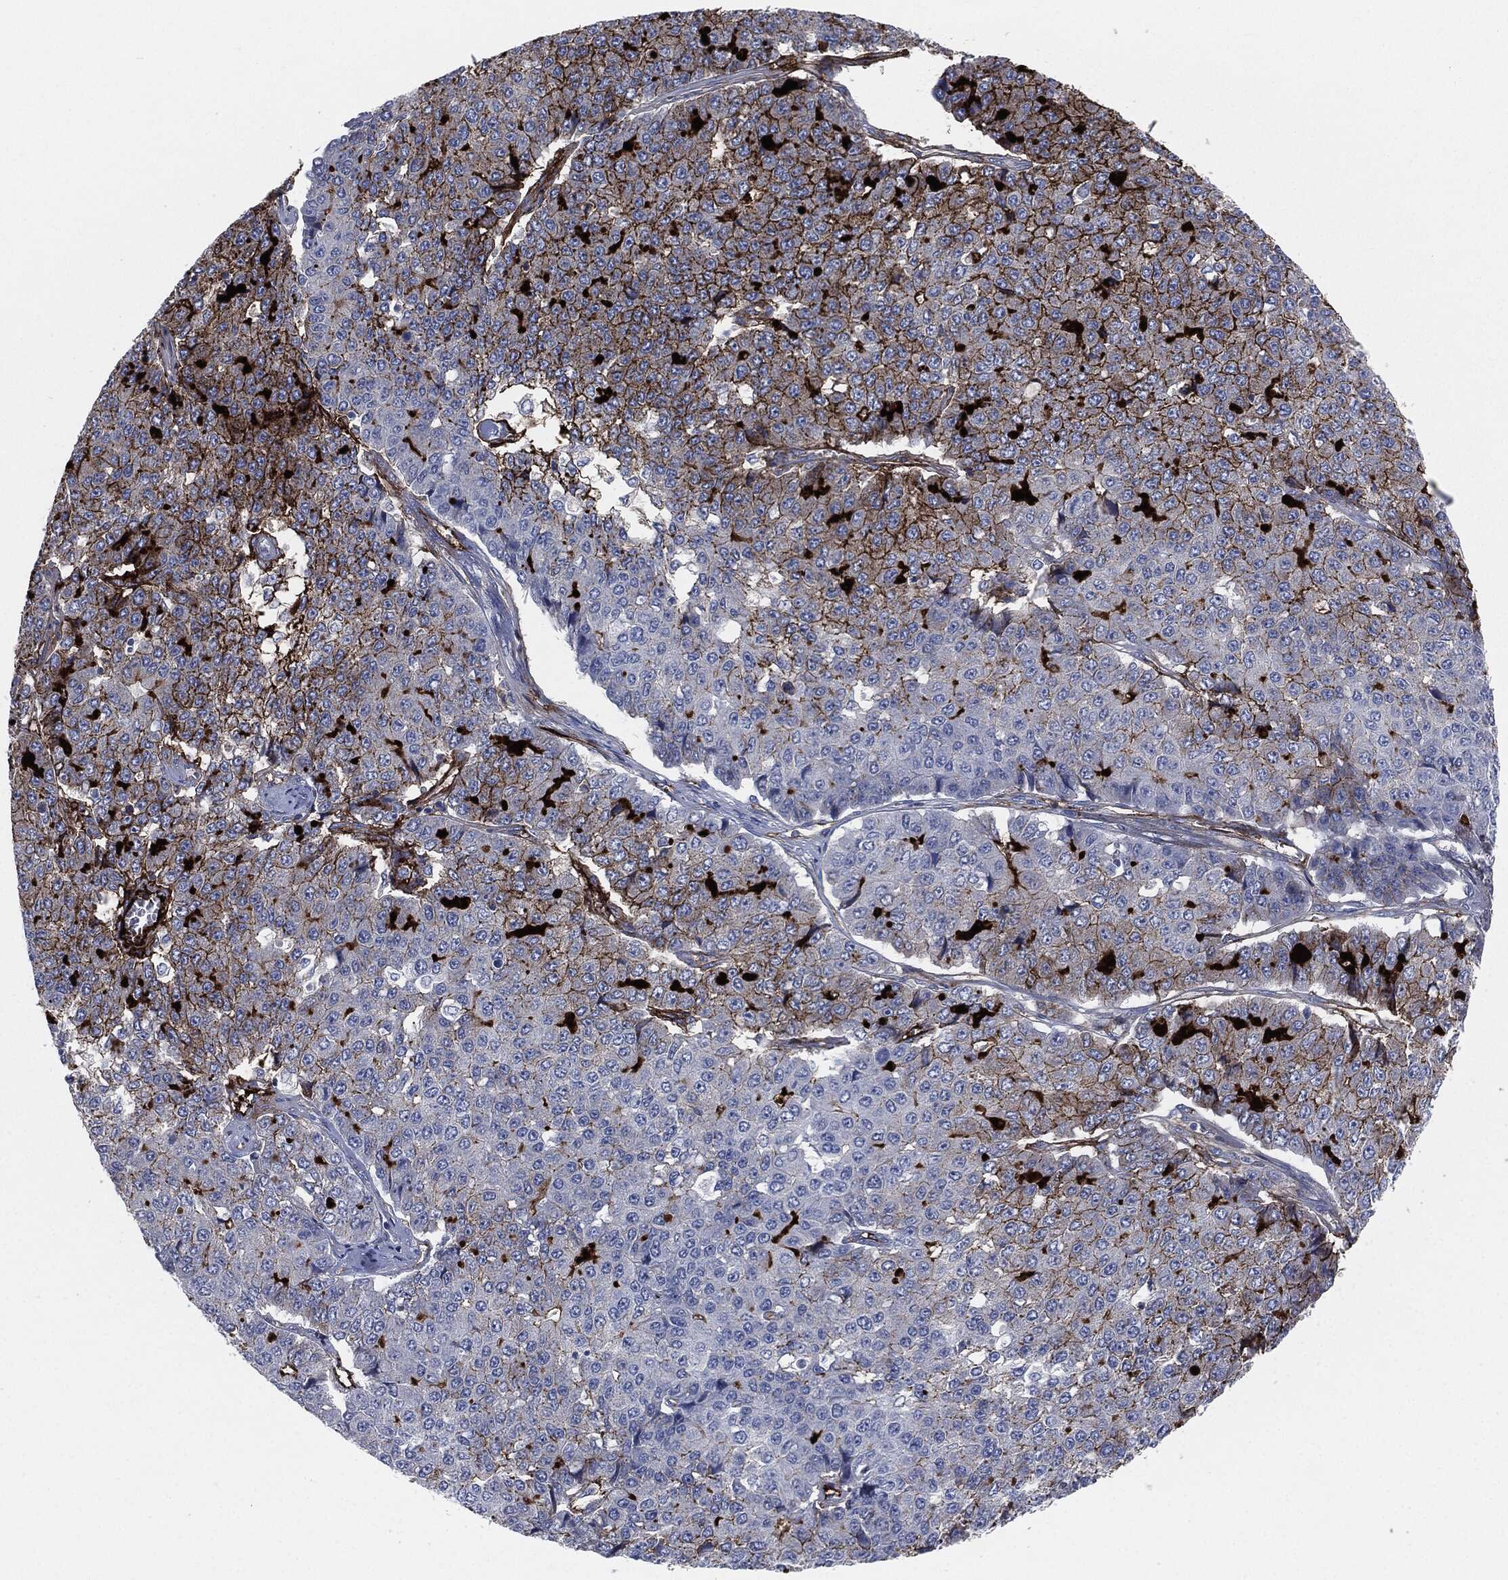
{"staining": {"intensity": "strong", "quantity": "<25%", "location": "cytoplasmic/membranous"}, "tissue": "pancreatic cancer", "cell_type": "Tumor cells", "image_type": "cancer", "snomed": [{"axis": "morphology", "description": "Normal tissue, NOS"}, {"axis": "morphology", "description": "Adenocarcinoma, NOS"}, {"axis": "topography", "description": "Pancreas"}, {"axis": "topography", "description": "Duodenum"}], "caption": "Brown immunohistochemical staining in pancreatic cancer (adenocarcinoma) exhibits strong cytoplasmic/membranous positivity in about <25% of tumor cells.", "gene": "APOB", "patient": {"sex": "male", "age": 50}}